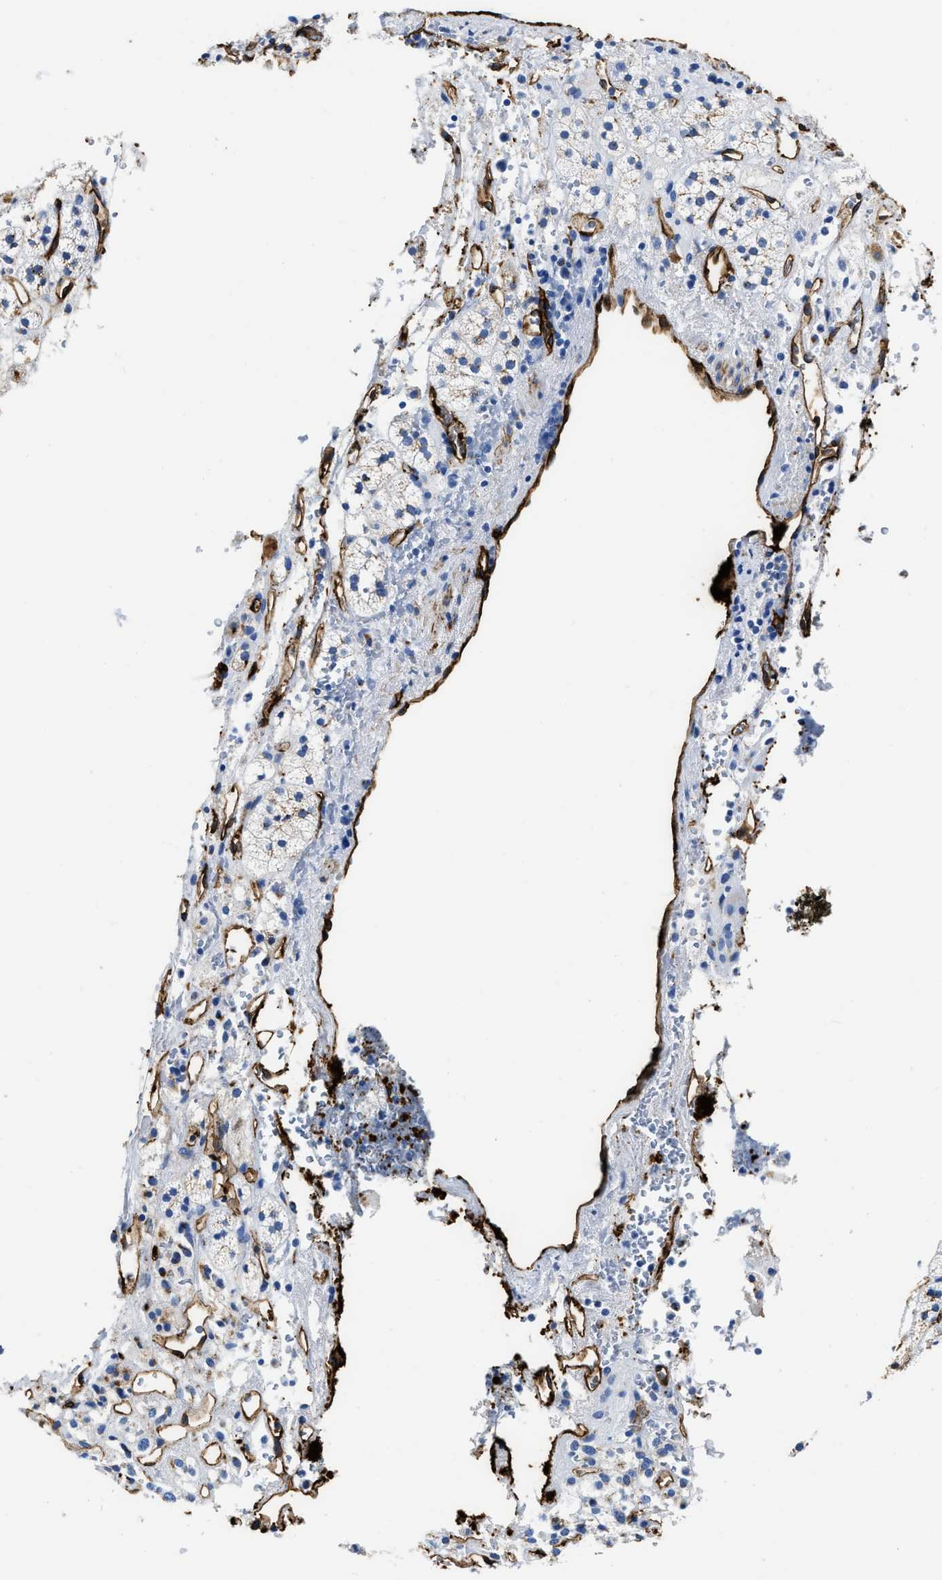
{"staining": {"intensity": "weak", "quantity": "<25%", "location": "cytoplasmic/membranous"}, "tissue": "adrenal gland", "cell_type": "Glandular cells", "image_type": "normal", "snomed": [{"axis": "morphology", "description": "Normal tissue, NOS"}, {"axis": "topography", "description": "Adrenal gland"}], "caption": "DAB (3,3'-diaminobenzidine) immunohistochemical staining of normal adrenal gland reveals no significant expression in glandular cells. (DAB (3,3'-diaminobenzidine) immunohistochemistry (IHC) visualized using brightfield microscopy, high magnification).", "gene": "TVP23B", "patient": {"sex": "male", "age": 56}}